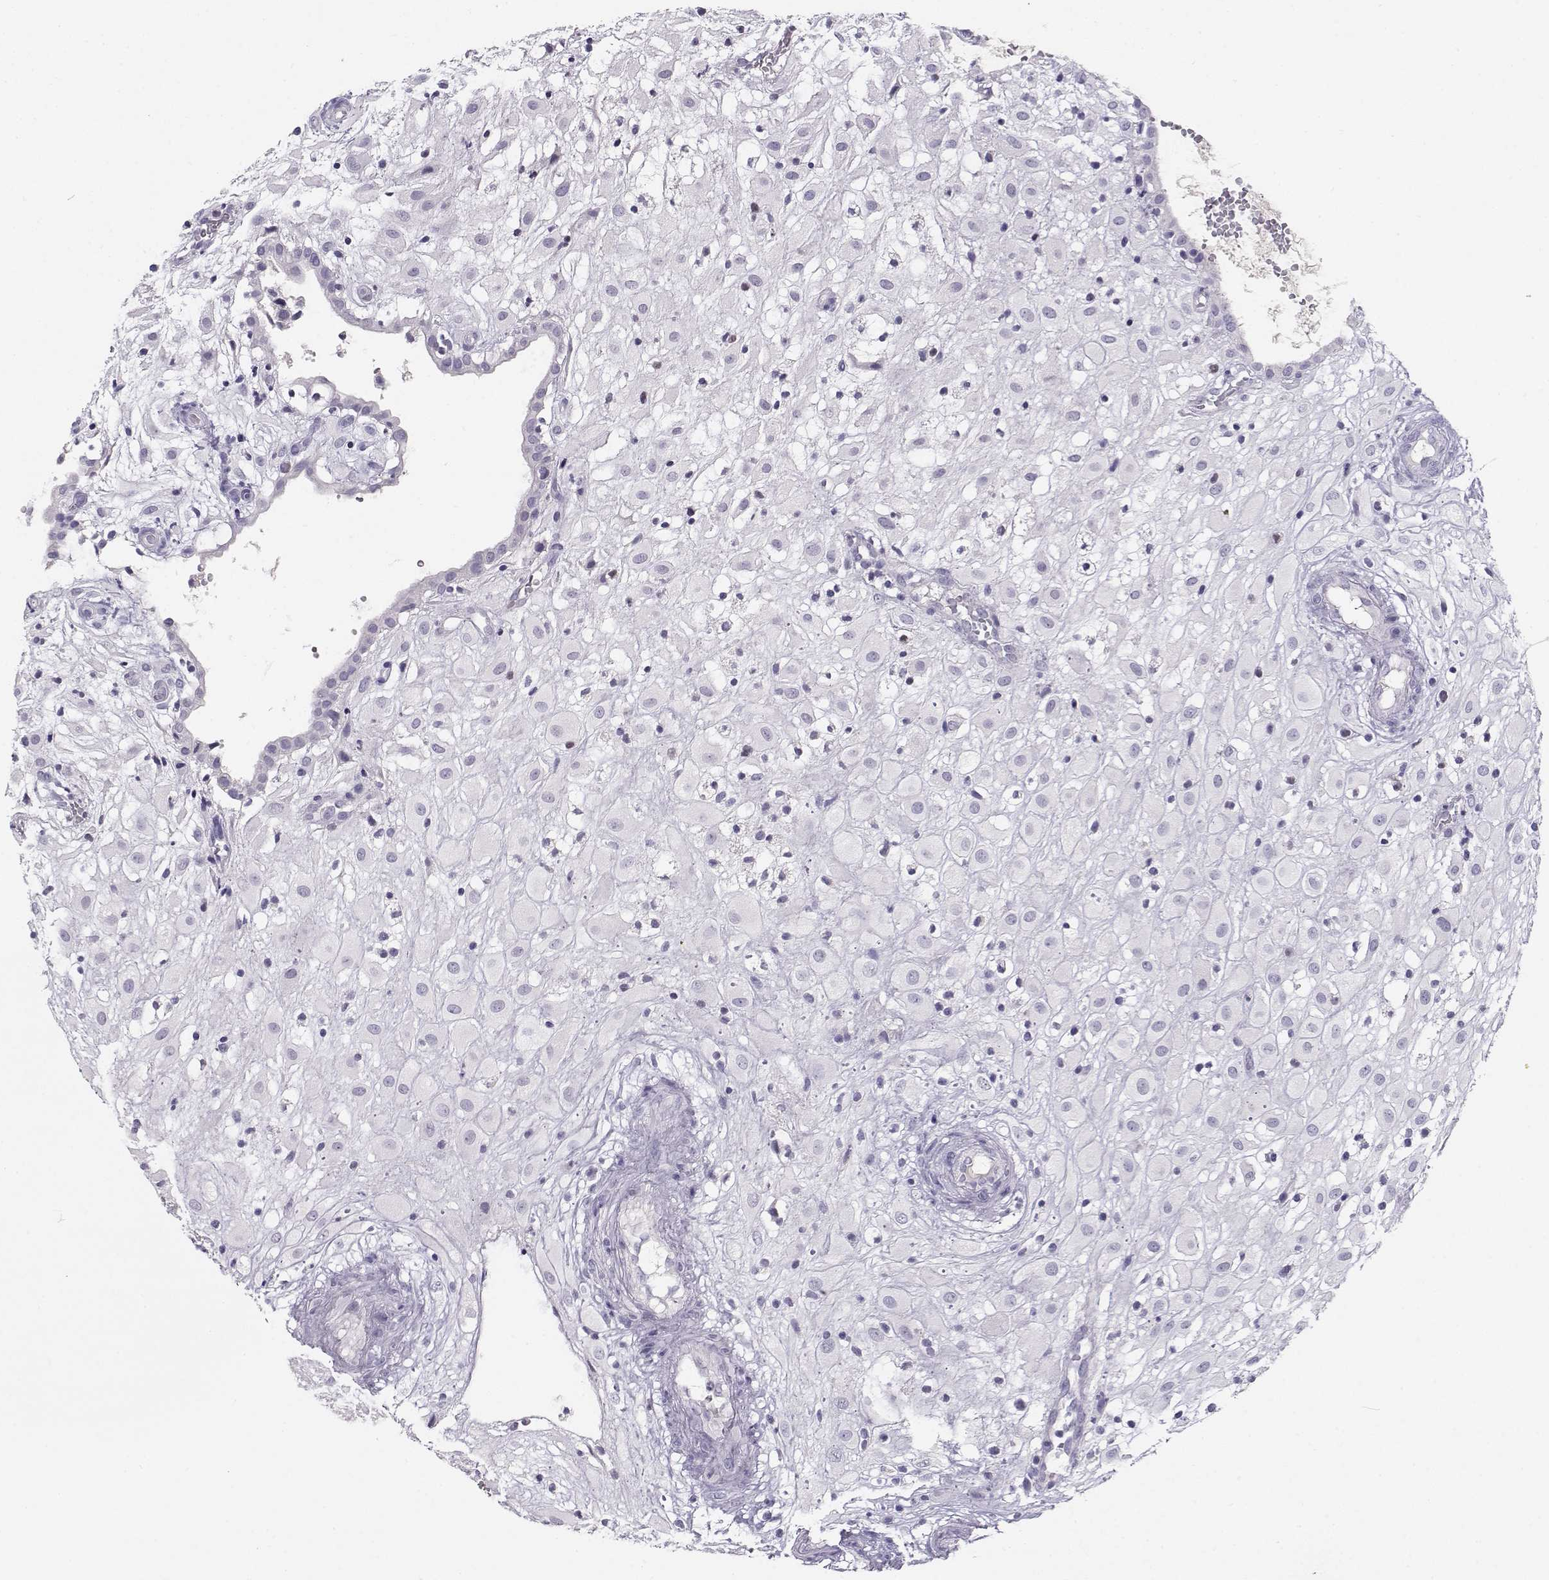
{"staining": {"intensity": "negative", "quantity": "none", "location": "none"}, "tissue": "placenta", "cell_type": "Decidual cells", "image_type": "normal", "snomed": [{"axis": "morphology", "description": "Normal tissue, NOS"}, {"axis": "topography", "description": "Placenta"}], "caption": "Immunohistochemistry (IHC) image of normal placenta: human placenta stained with DAB (3,3'-diaminobenzidine) displays no significant protein staining in decidual cells. (Brightfield microscopy of DAB (3,3'-diaminobenzidine) immunohistochemistry (IHC) at high magnification).", "gene": "OPN5", "patient": {"sex": "female", "age": 24}}